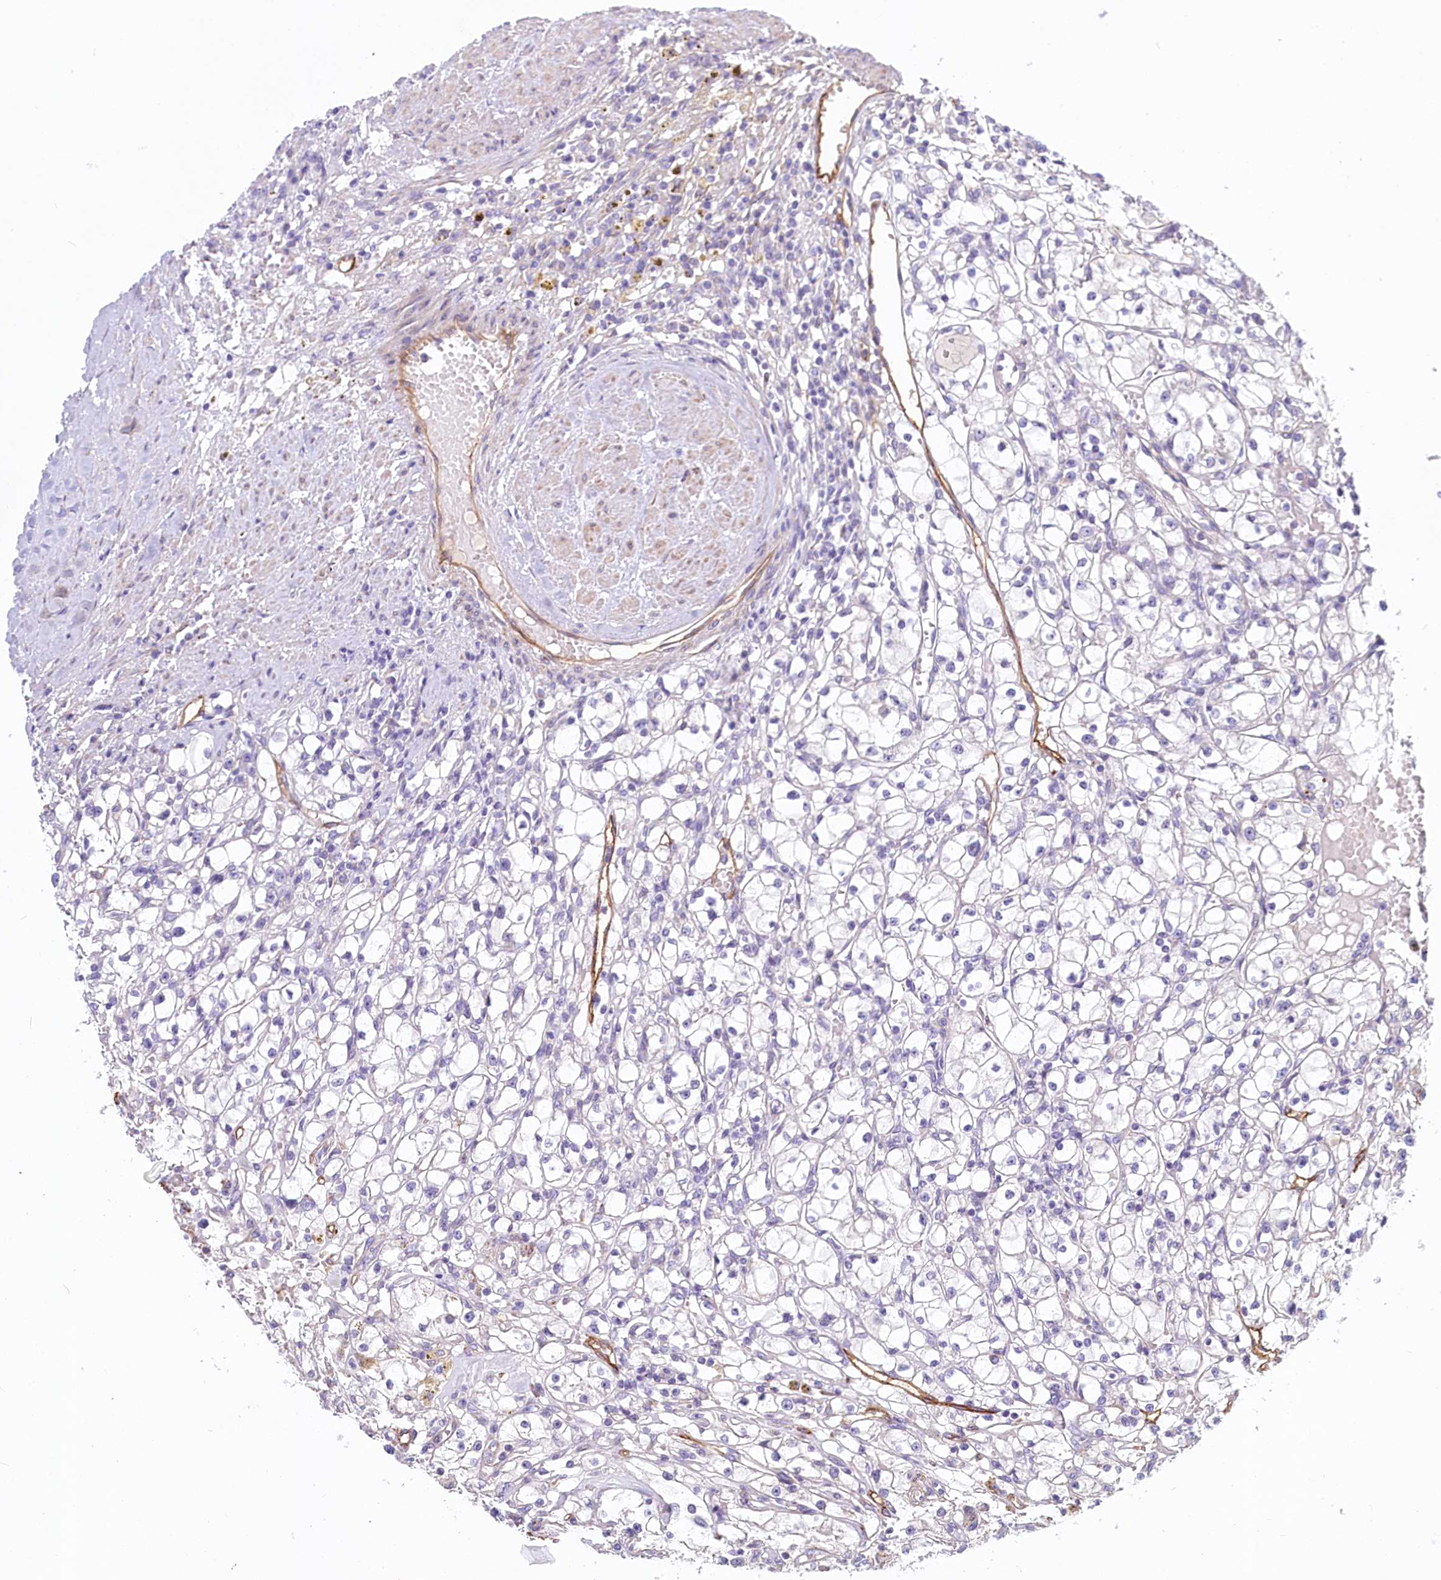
{"staining": {"intensity": "negative", "quantity": "none", "location": "none"}, "tissue": "renal cancer", "cell_type": "Tumor cells", "image_type": "cancer", "snomed": [{"axis": "morphology", "description": "Adenocarcinoma, NOS"}, {"axis": "topography", "description": "Kidney"}], "caption": "There is no significant positivity in tumor cells of adenocarcinoma (renal).", "gene": "PROCR", "patient": {"sex": "male", "age": 56}}